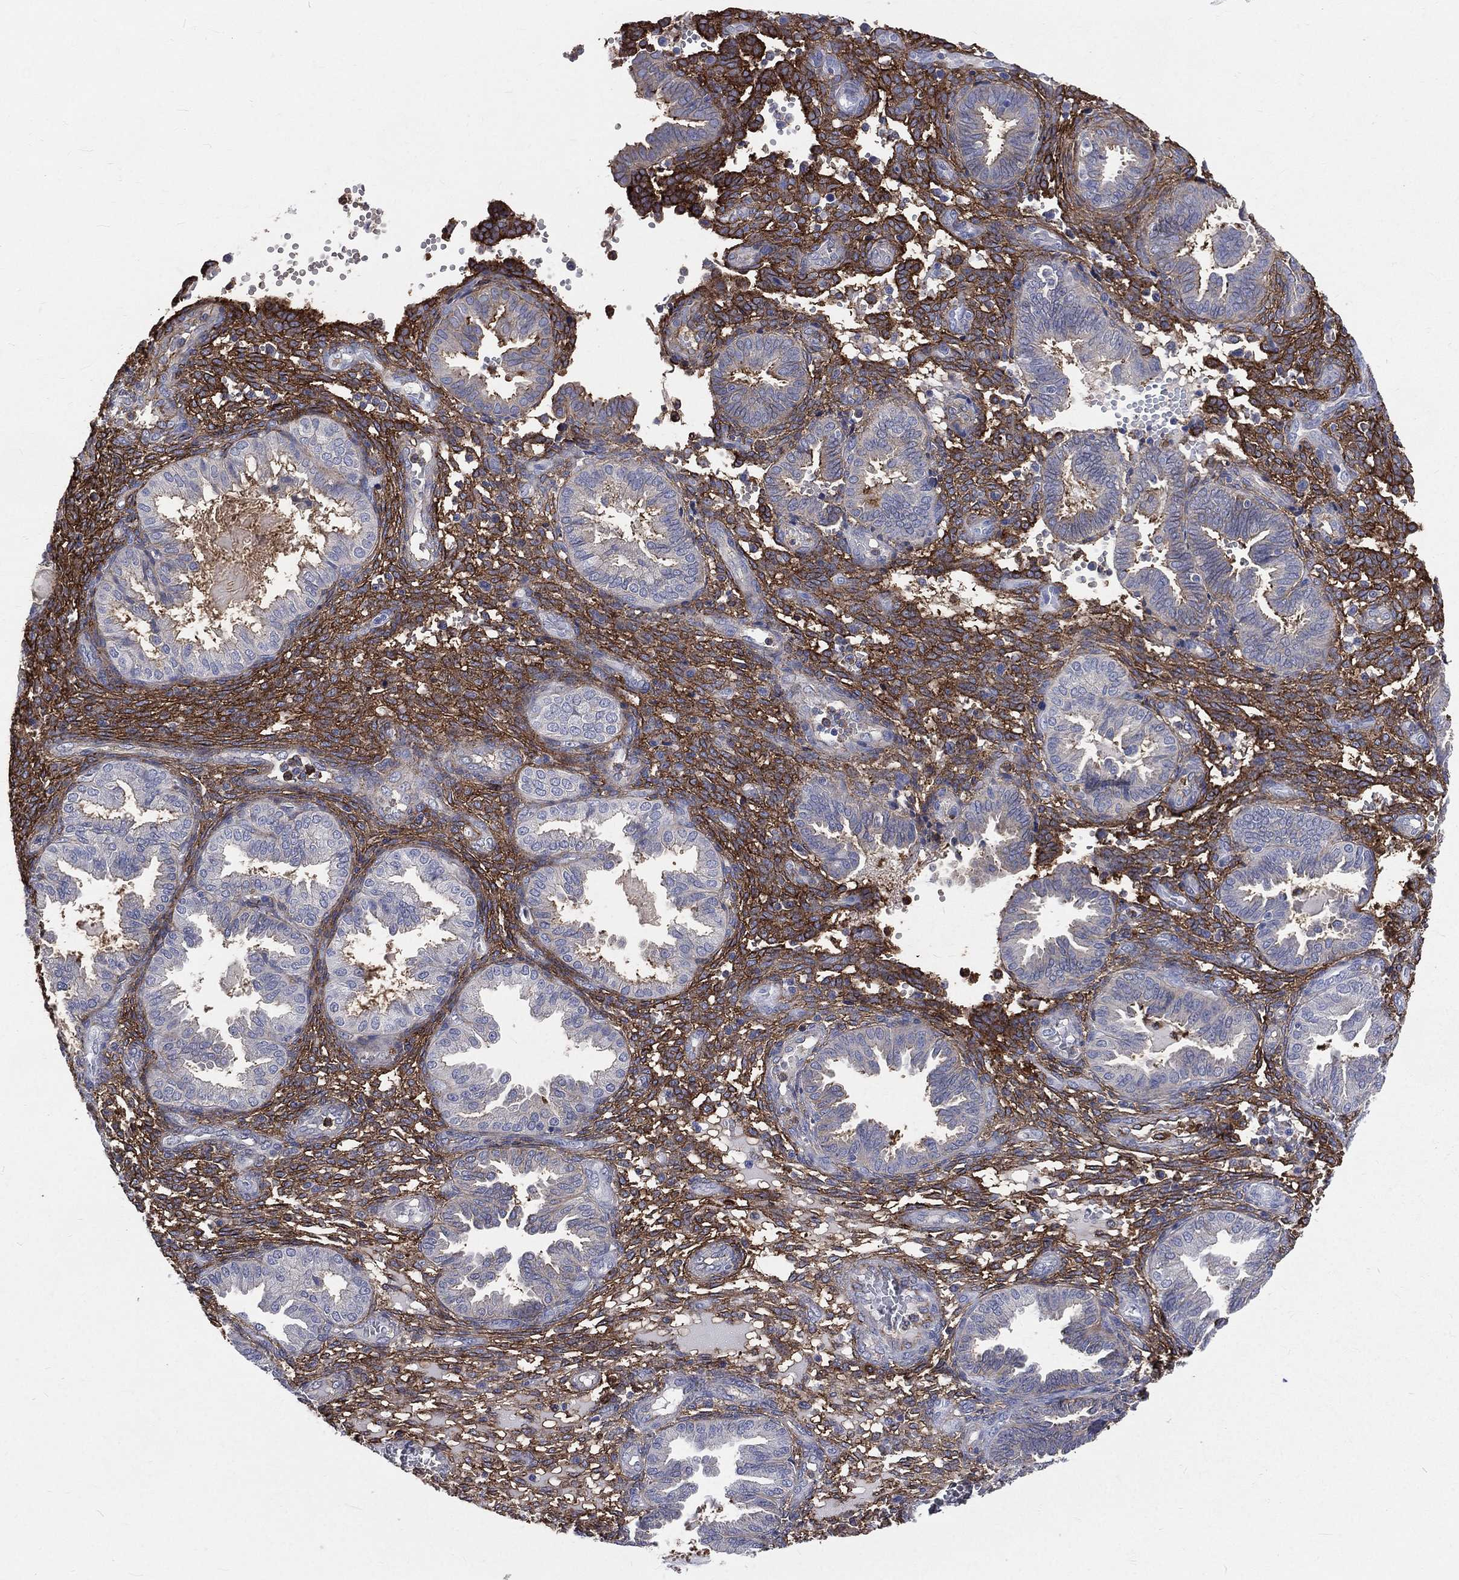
{"staining": {"intensity": "strong", "quantity": "25%-75%", "location": "cytoplasmic/membranous"}, "tissue": "endometrium", "cell_type": "Cells in endometrial stroma", "image_type": "normal", "snomed": [{"axis": "morphology", "description": "Normal tissue, NOS"}, {"axis": "topography", "description": "Endometrium"}], "caption": "Immunohistochemistry (IHC) staining of unremarkable endometrium, which reveals high levels of strong cytoplasmic/membranous staining in about 25%-75% of cells in endometrial stroma indicating strong cytoplasmic/membranous protein staining. The staining was performed using DAB (brown) for protein detection and nuclei were counterstained in hematoxylin (blue).", "gene": "BASP1", "patient": {"sex": "female", "age": 42}}